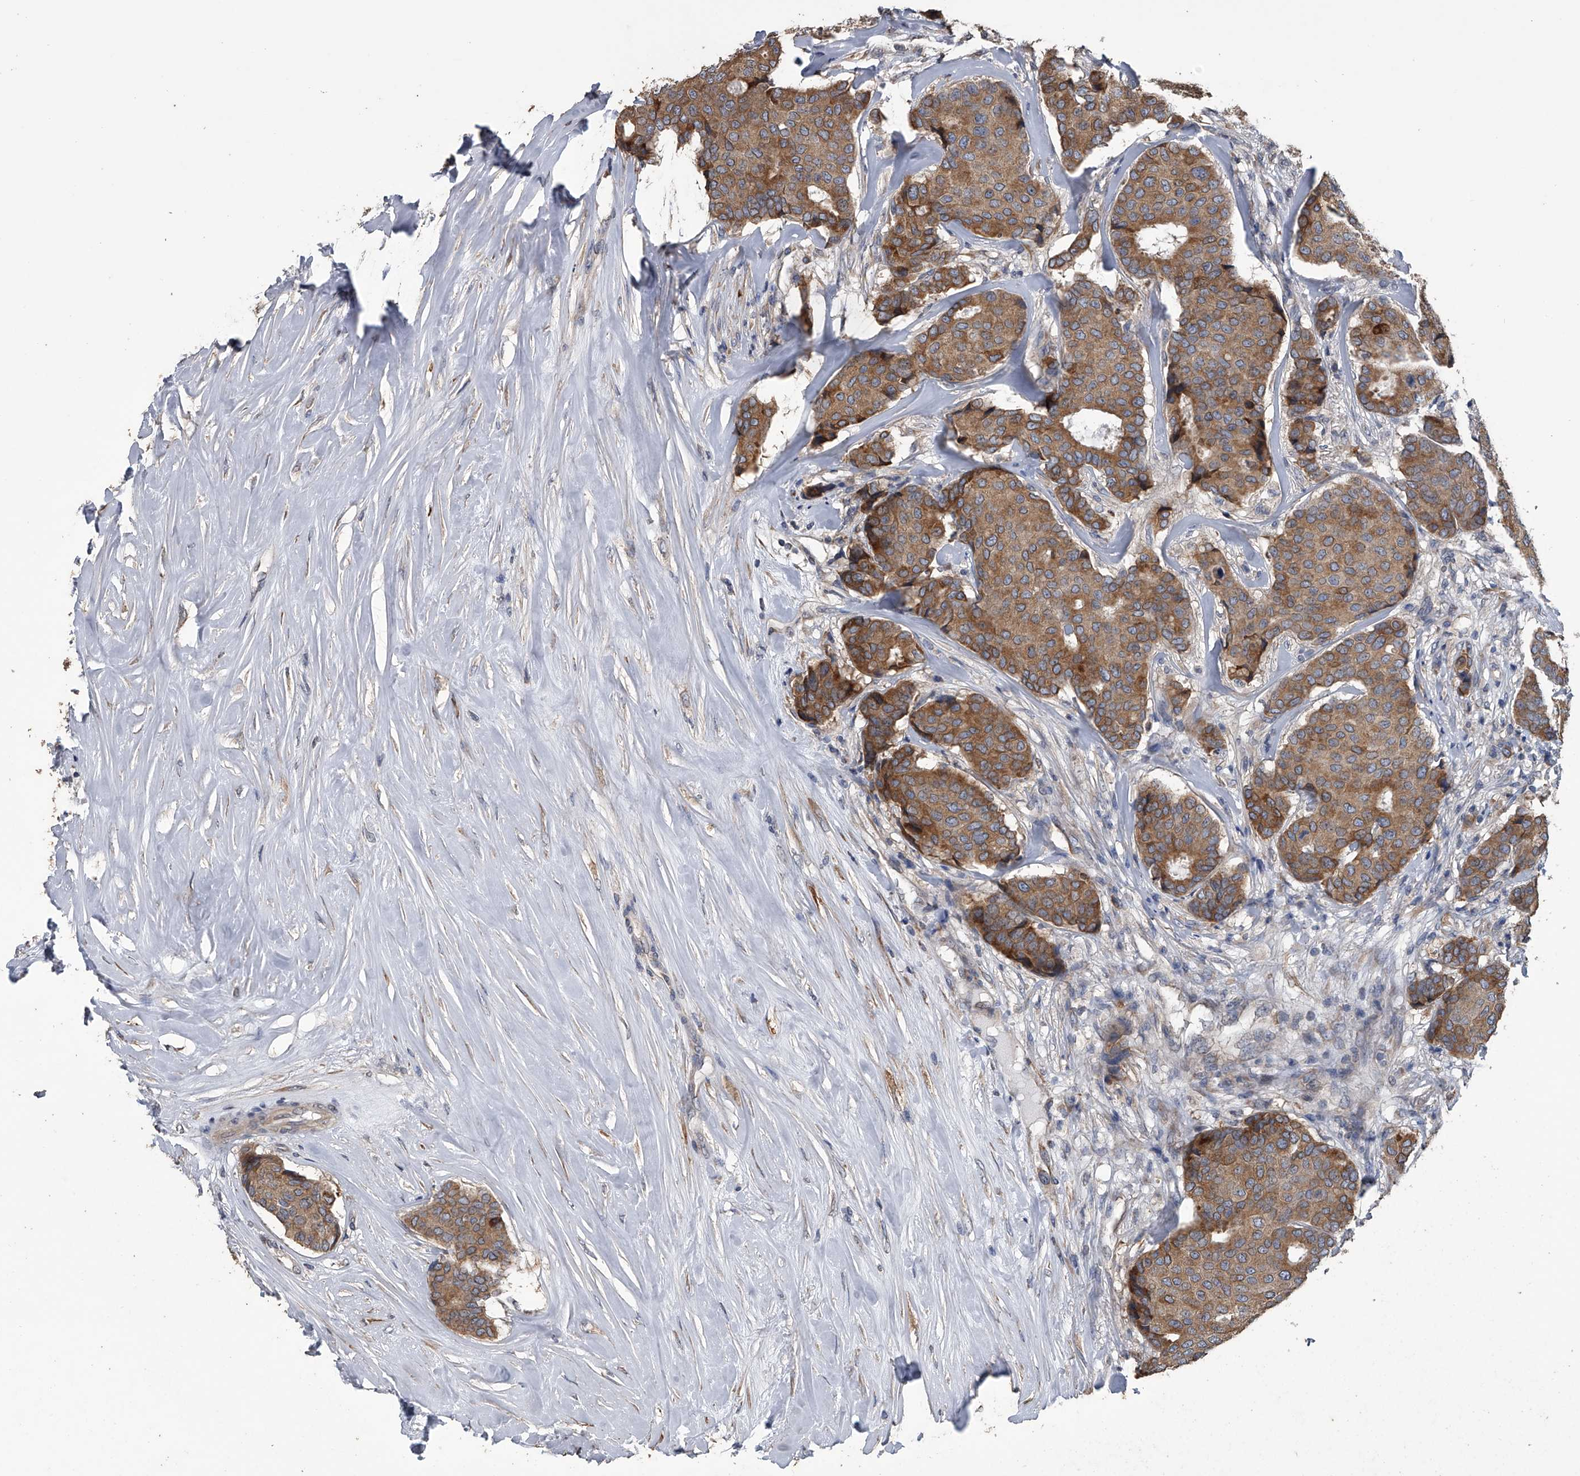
{"staining": {"intensity": "moderate", "quantity": ">75%", "location": "cytoplasmic/membranous"}, "tissue": "breast cancer", "cell_type": "Tumor cells", "image_type": "cancer", "snomed": [{"axis": "morphology", "description": "Duct carcinoma"}, {"axis": "topography", "description": "Breast"}], "caption": "This histopathology image reveals breast cancer (intraductal carcinoma) stained with immunohistochemistry to label a protein in brown. The cytoplasmic/membranous of tumor cells show moderate positivity for the protein. Nuclei are counter-stained blue.", "gene": "PCLO", "patient": {"sex": "female", "age": 75}}